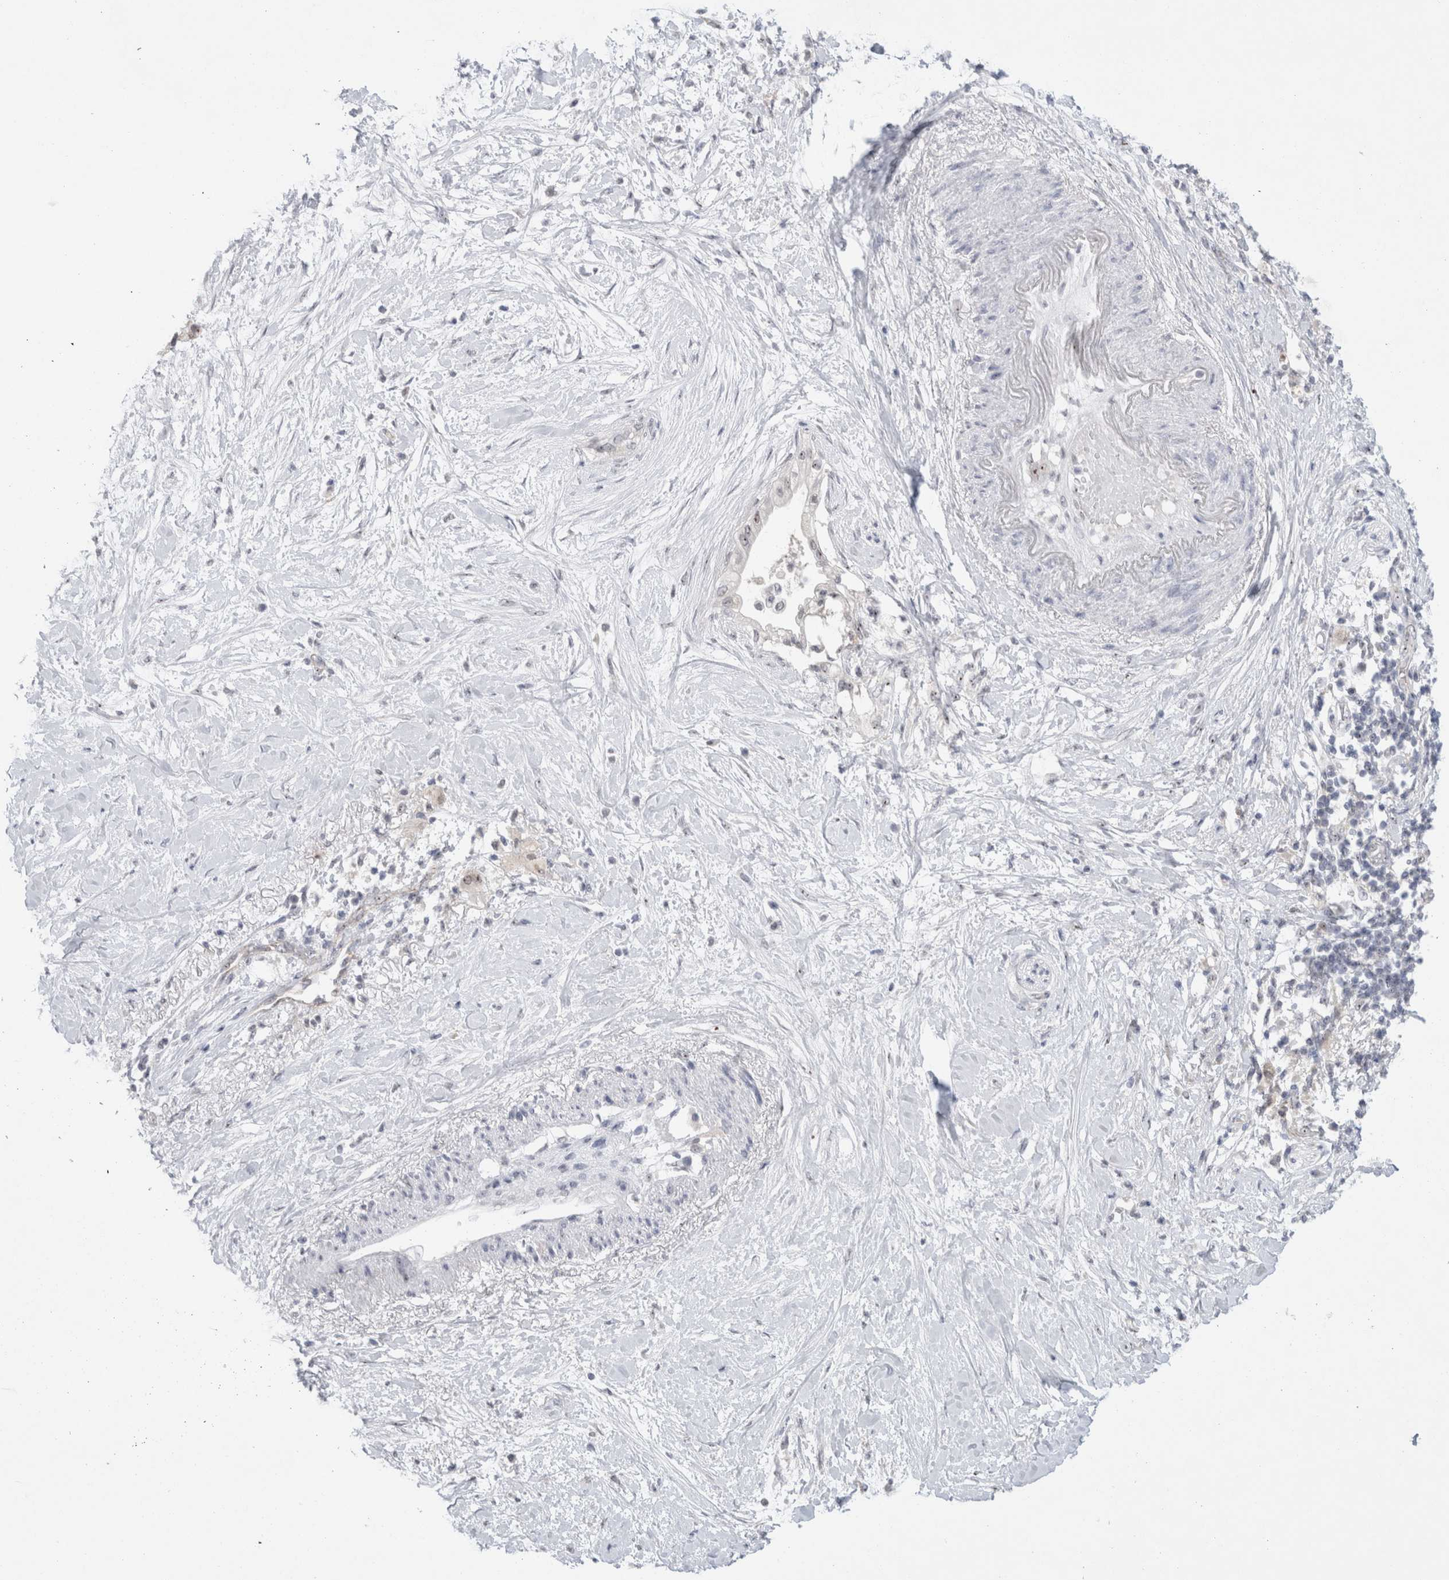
{"staining": {"intensity": "weak", "quantity": "25%-75%", "location": "nuclear"}, "tissue": "pancreatic cancer", "cell_type": "Tumor cells", "image_type": "cancer", "snomed": [{"axis": "morphology", "description": "Normal tissue, NOS"}, {"axis": "morphology", "description": "Adenocarcinoma, NOS"}, {"axis": "topography", "description": "Pancreas"}, {"axis": "topography", "description": "Duodenum"}], "caption": "The photomicrograph shows staining of pancreatic cancer, revealing weak nuclear protein positivity (brown color) within tumor cells.", "gene": "CERS5", "patient": {"sex": "female", "age": 60}}